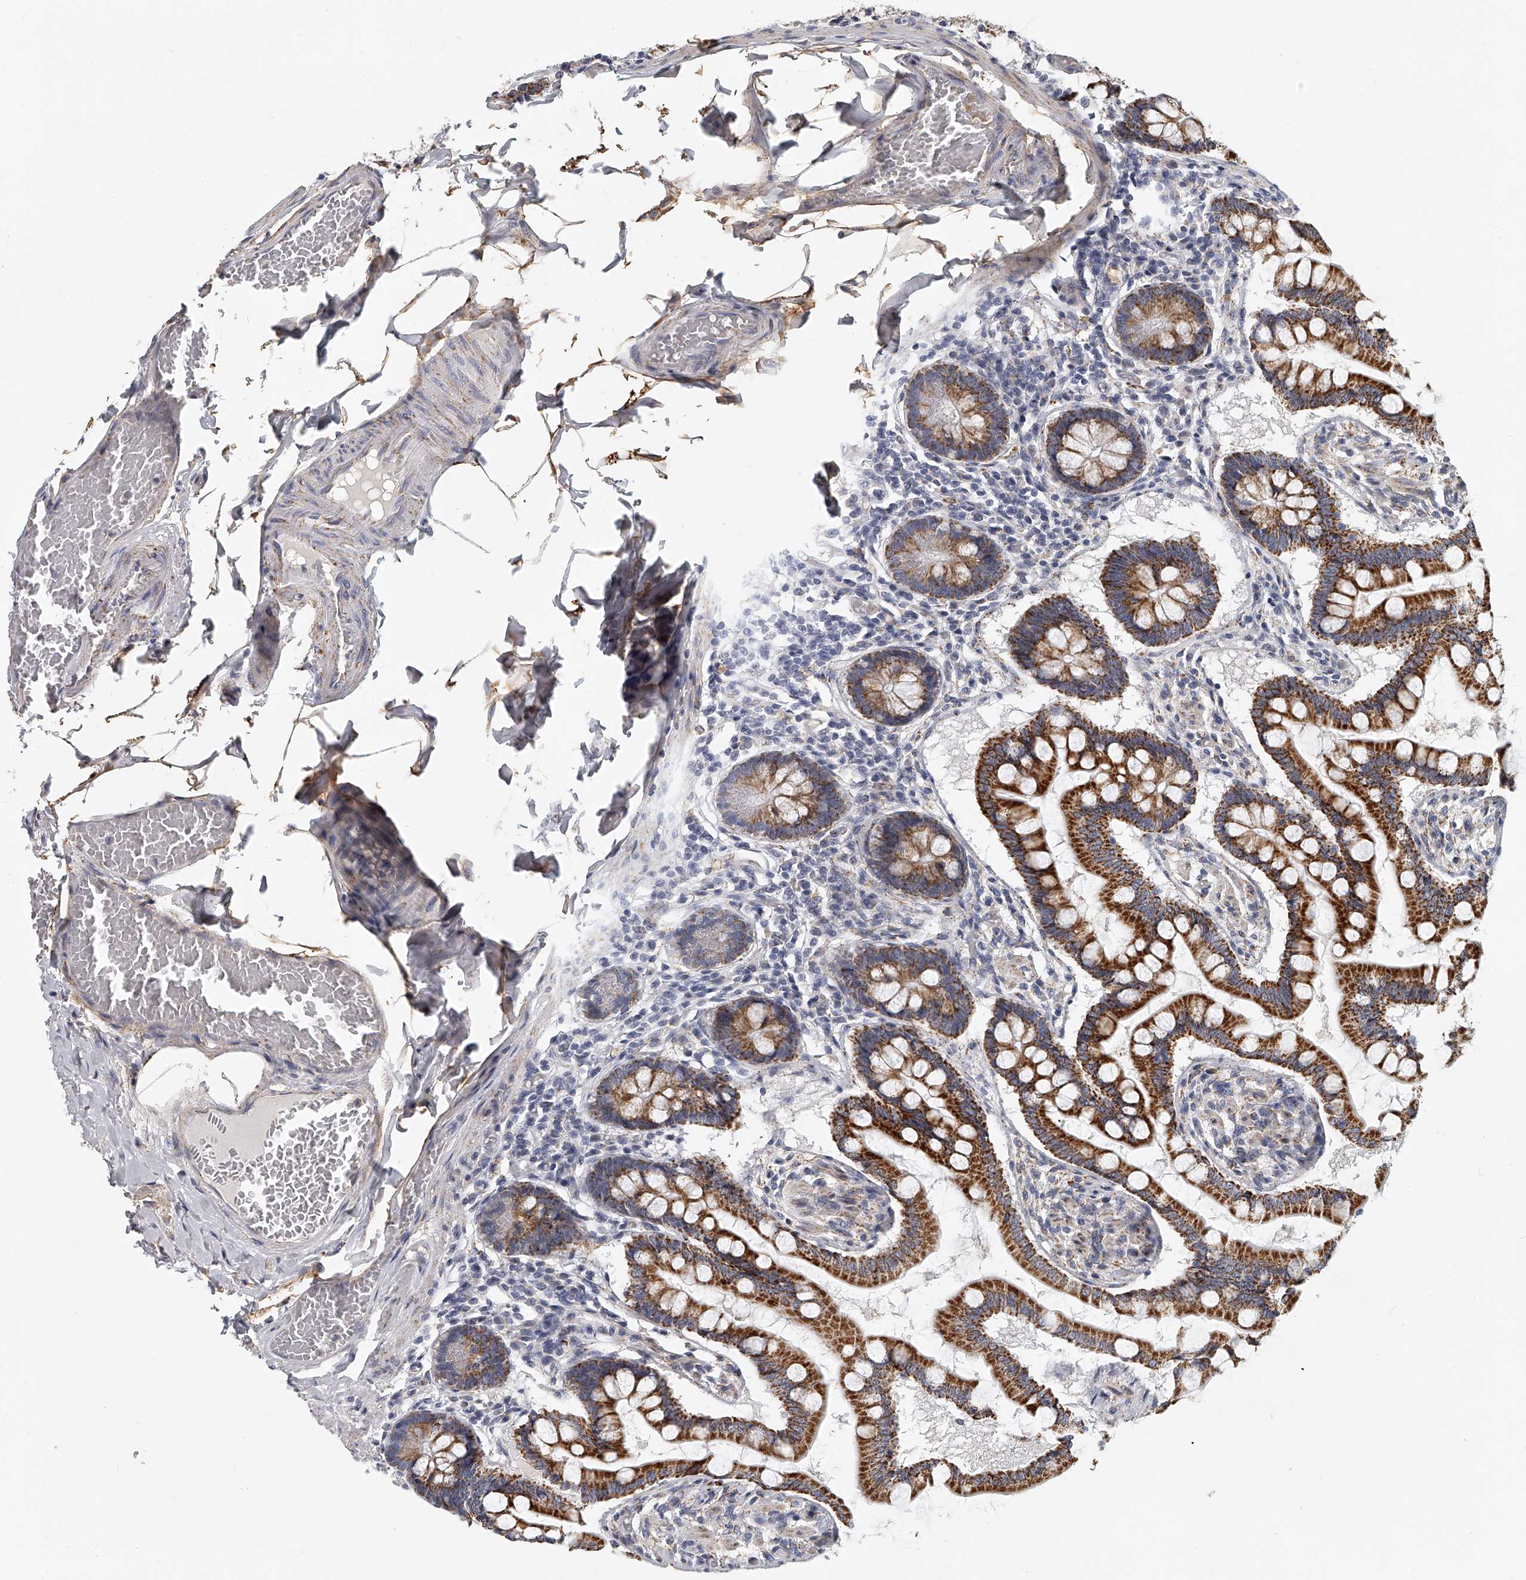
{"staining": {"intensity": "strong", "quantity": ">75%", "location": "cytoplasmic/membranous"}, "tissue": "small intestine", "cell_type": "Glandular cells", "image_type": "normal", "snomed": [{"axis": "morphology", "description": "Normal tissue, NOS"}, {"axis": "topography", "description": "Small intestine"}], "caption": "Immunohistochemical staining of benign human small intestine shows high levels of strong cytoplasmic/membranous staining in about >75% of glandular cells. Ihc stains the protein in brown and the nuclei are stained blue.", "gene": "KLHL7", "patient": {"sex": "male", "age": 41}}